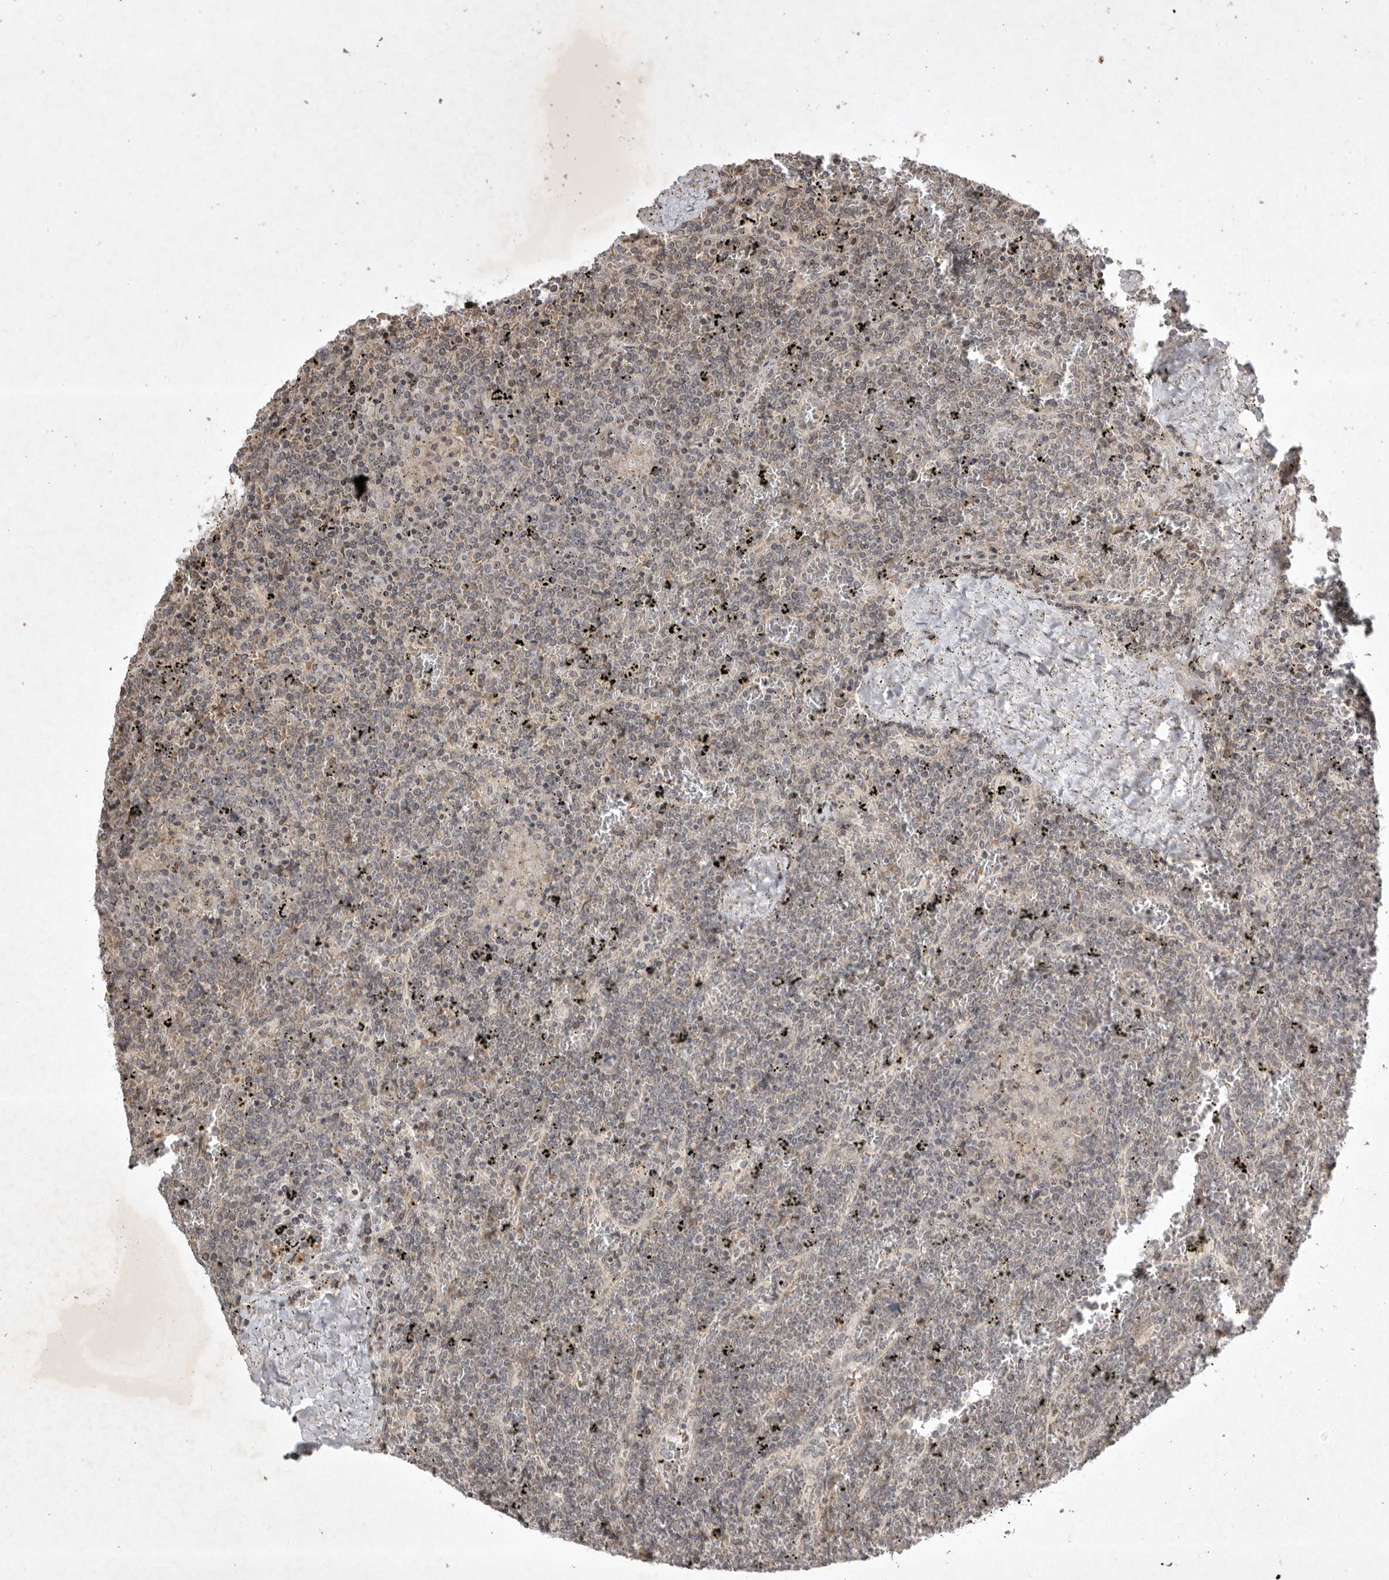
{"staining": {"intensity": "negative", "quantity": "none", "location": "none"}, "tissue": "lymphoma", "cell_type": "Tumor cells", "image_type": "cancer", "snomed": [{"axis": "morphology", "description": "Malignant lymphoma, non-Hodgkin's type, Low grade"}, {"axis": "topography", "description": "Spleen"}], "caption": "The image shows no significant expression in tumor cells of lymphoma. (DAB (3,3'-diaminobenzidine) immunohistochemistry (IHC), high magnification).", "gene": "EIF2AK1", "patient": {"sex": "female", "age": 19}}